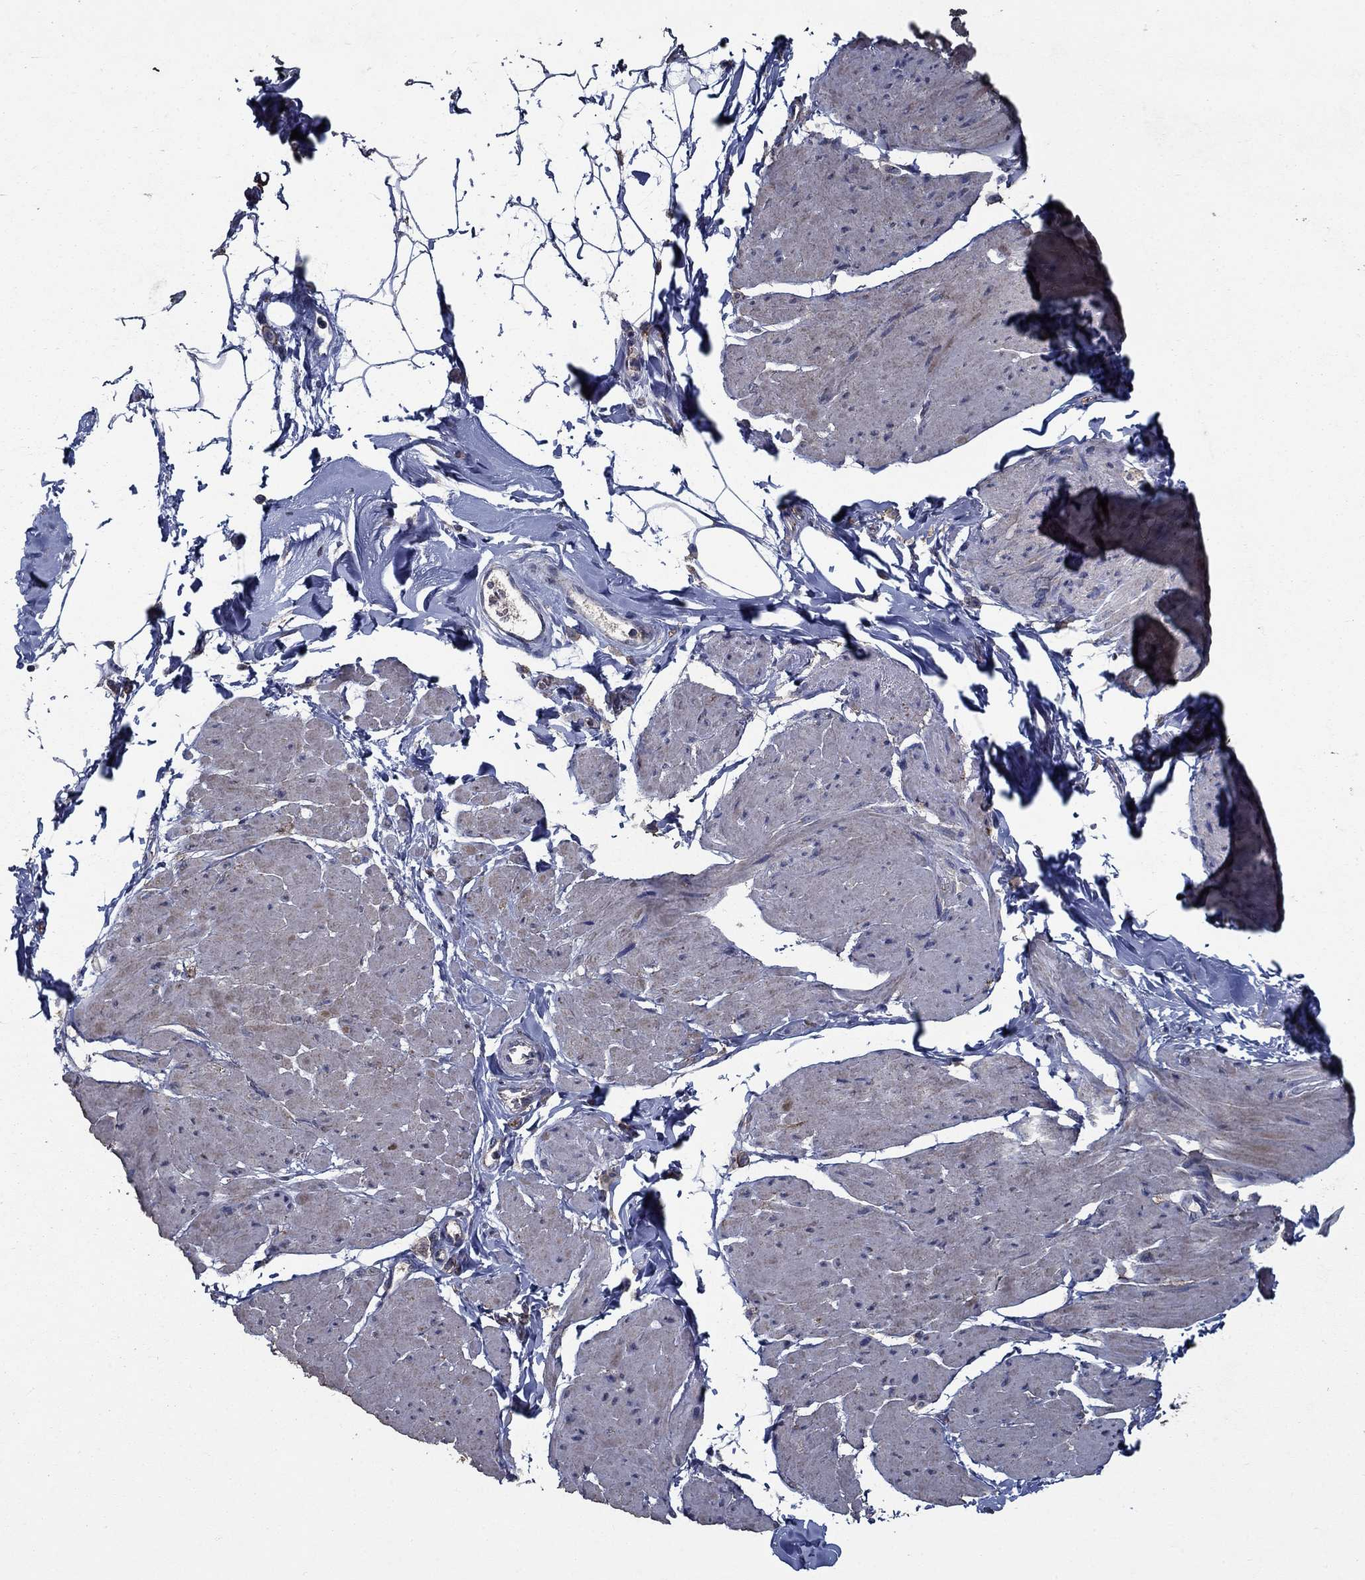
{"staining": {"intensity": "negative", "quantity": "none", "location": "none"}, "tissue": "smooth muscle", "cell_type": "Smooth muscle cells", "image_type": "normal", "snomed": [{"axis": "morphology", "description": "Normal tissue, NOS"}, {"axis": "topography", "description": "Adipose tissue"}, {"axis": "topography", "description": "Smooth muscle"}, {"axis": "topography", "description": "Peripheral nerve tissue"}], "caption": "This is an immunohistochemistry micrograph of benign smooth muscle. There is no positivity in smooth muscle cells.", "gene": "SLC44A1", "patient": {"sex": "male", "age": 83}}